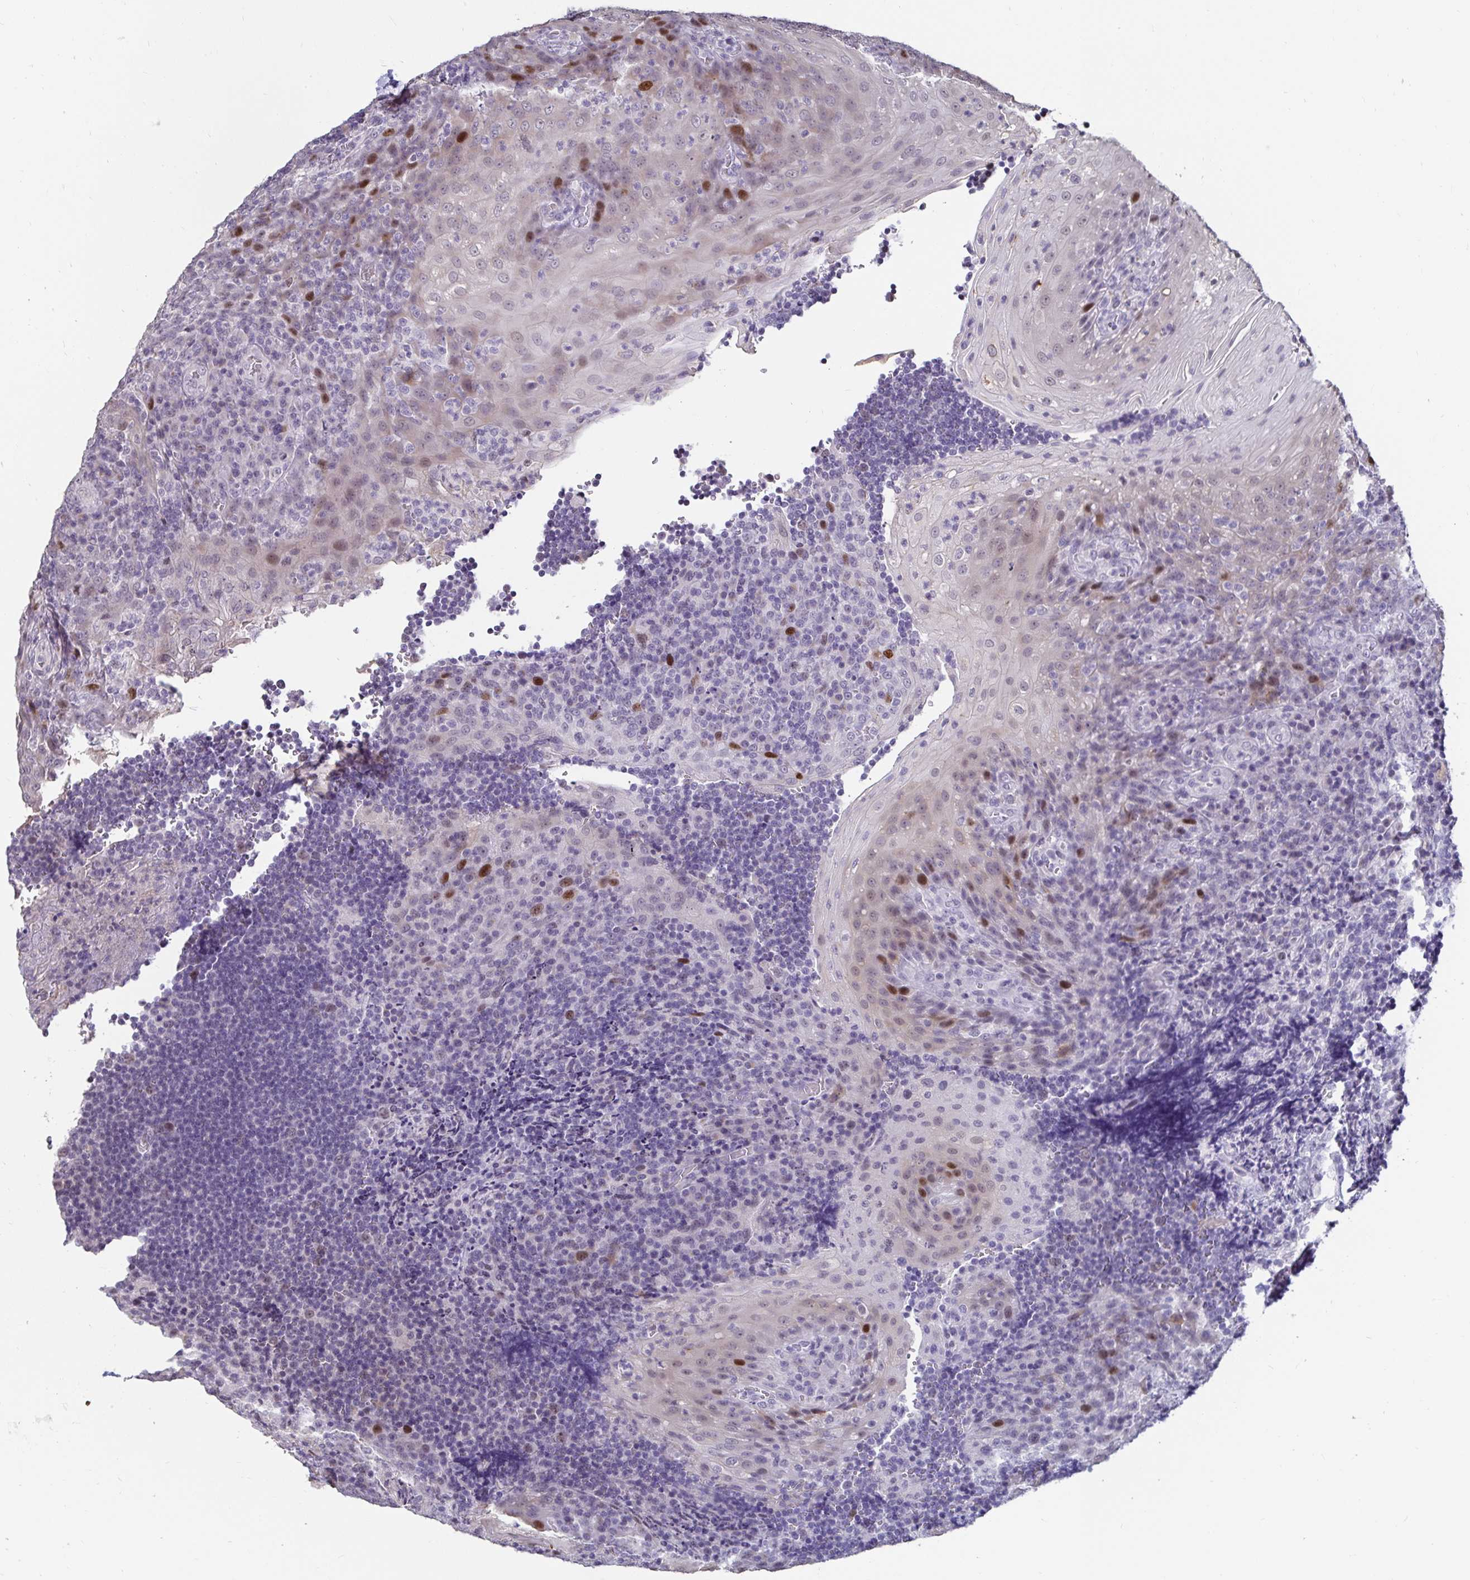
{"staining": {"intensity": "weak", "quantity": "<25%", "location": "nuclear"}, "tissue": "tonsil", "cell_type": "Germinal center cells", "image_type": "normal", "snomed": [{"axis": "morphology", "description": "Normal tissue, NOS"}, {"axis": "topography", "description": "Tonsil"}], "caption": "A photomicrograph of tonsil stained for a protein exhibits no brown staining in germinal center cells. (DAB immunohistochemistry (IHC) visualized using brightfield microscopy, high magnification).", "gene": "ANLN", "patient": {"sex": "male", "age": 17}}